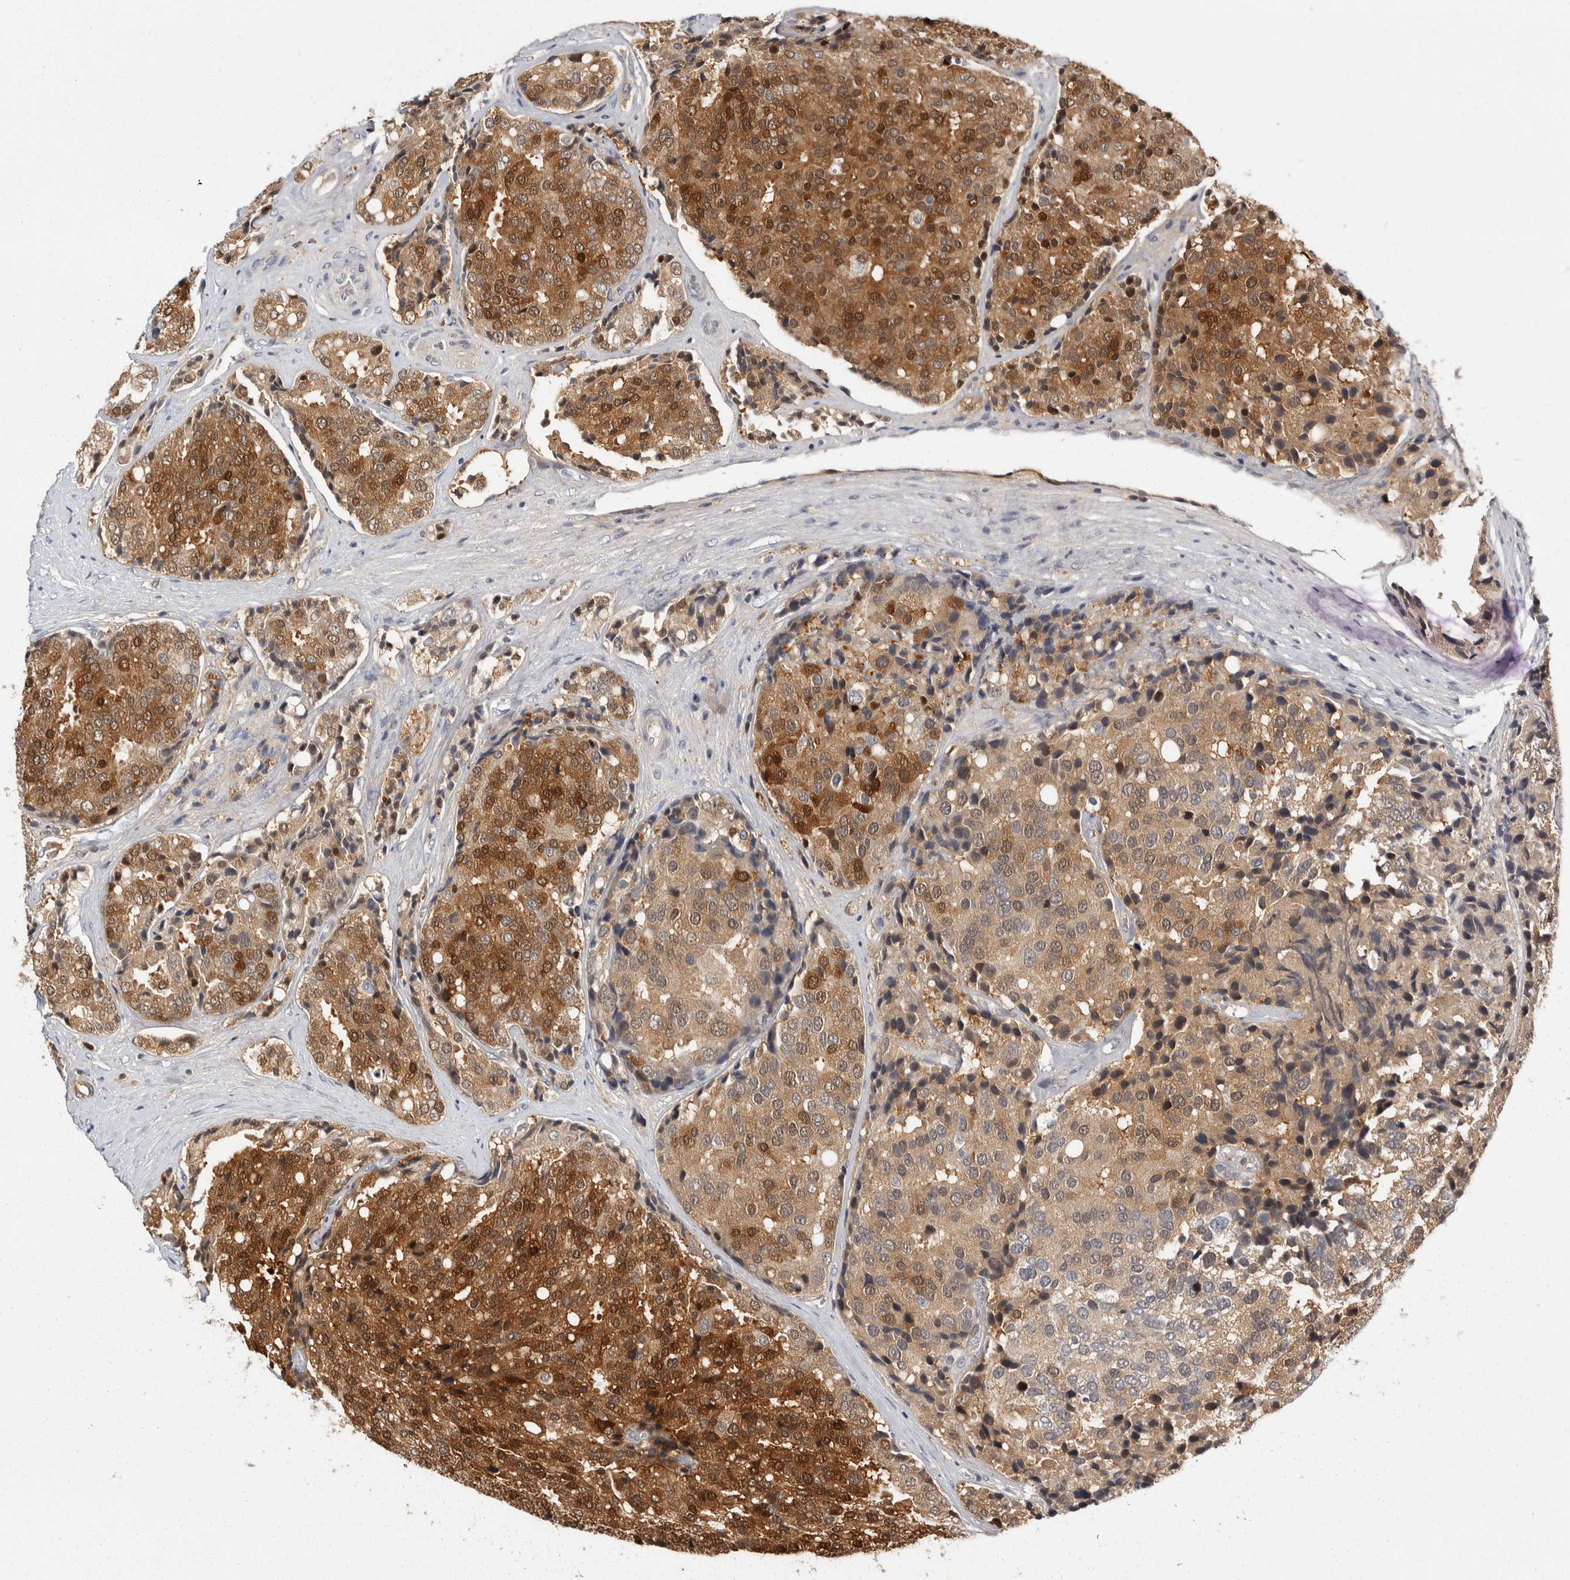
{"staining": {"intensity": "moderate", "quantity": ">75%", "location": "cytoplasmic/membranous,nuclear"}, "tissue": "prostate cancer", "cell_type": "Tumor cells", "image_type": "cancer", "snomed": [{"axis": "morphology", "description": "Adenocarcinoma, High grade"}, {"axis": "topography", "description": "Prostate"}], "caption": "The histopathology image shows a brown stain indicating the presence of a protein in the cytoplasmic/membranous and nuclear of tumor cells in prostate cancer.", "gene": "ACAT2", "patient": {"sex": "male", "age": 50}}